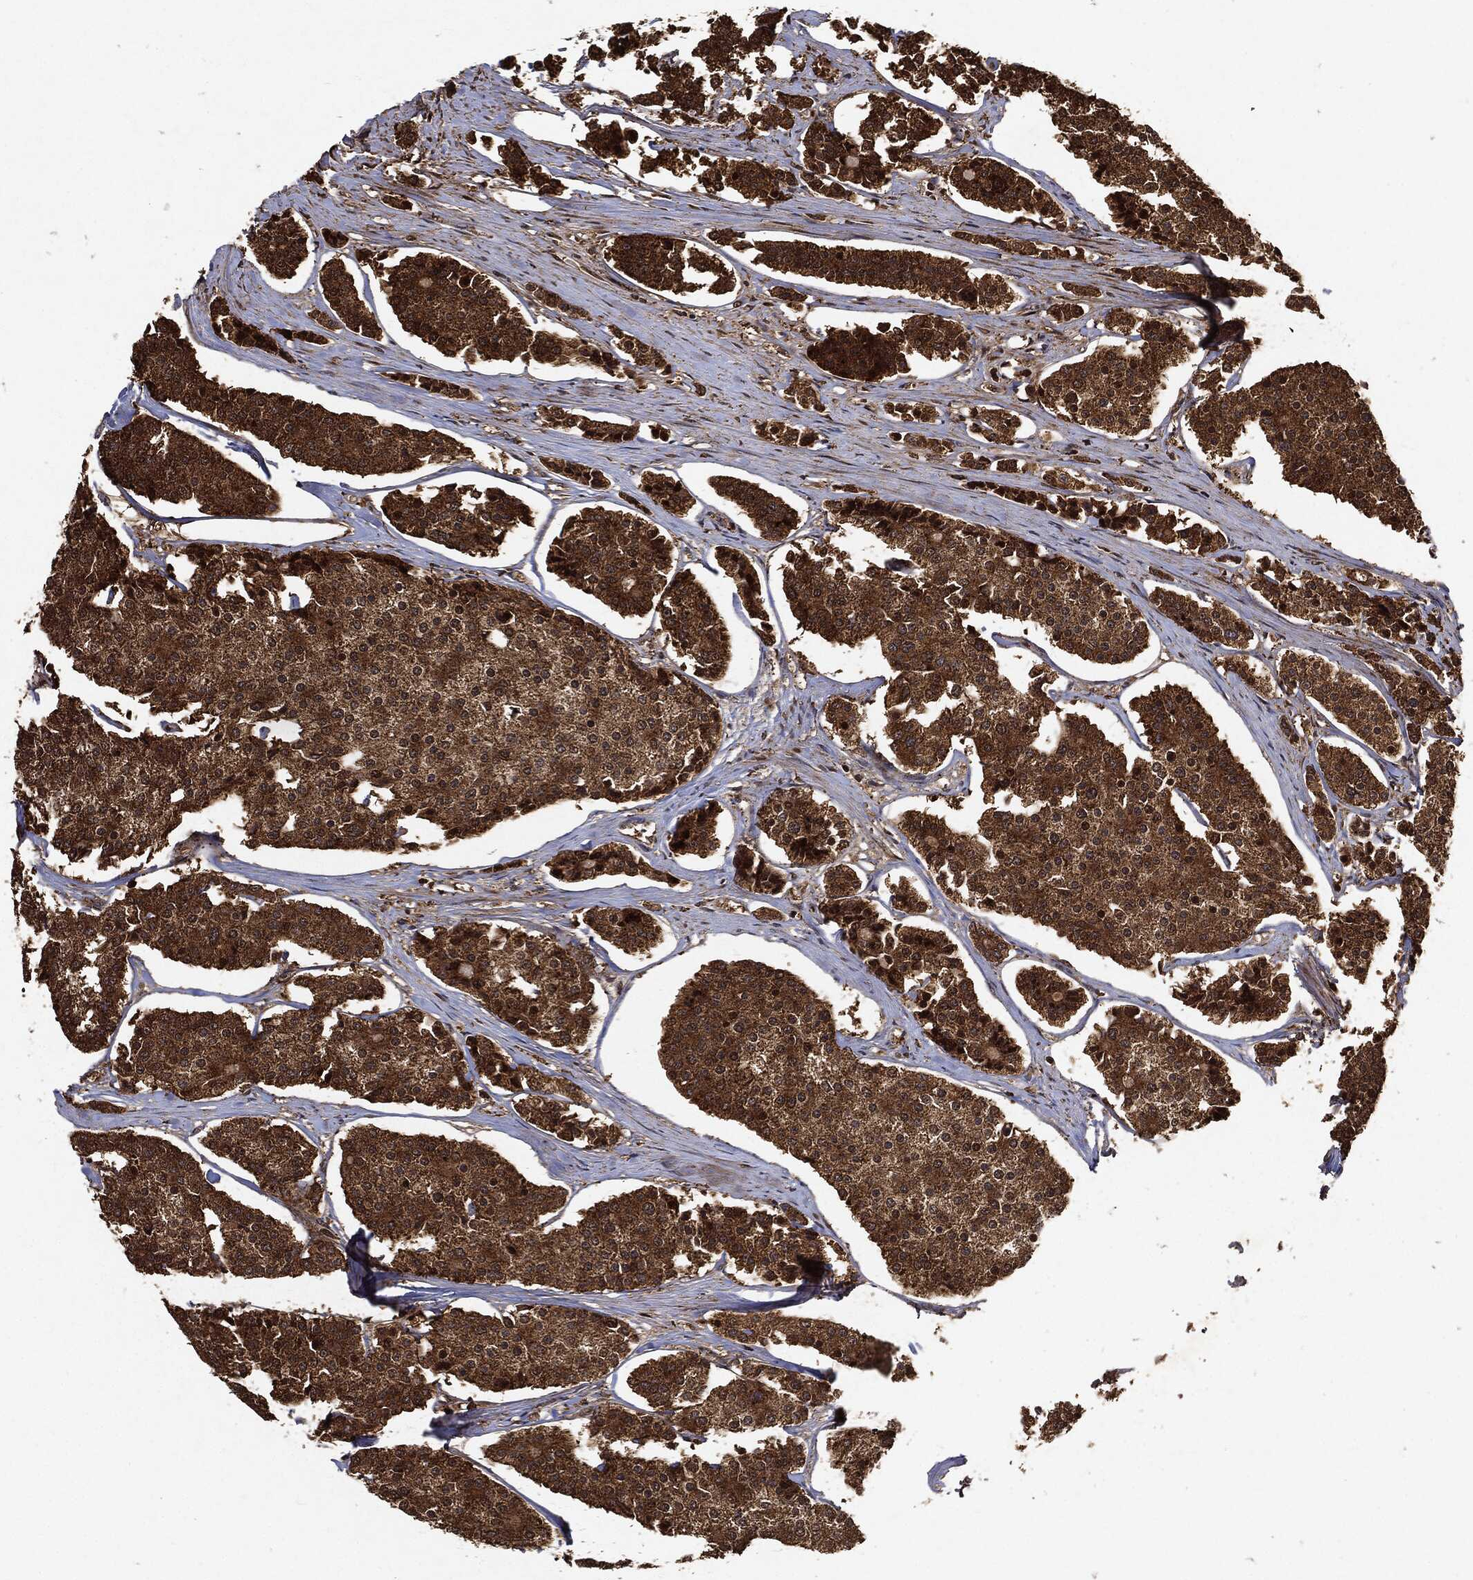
{"staining": {"intensity": "strong", "quantity": ">75%", "location": "cytoplasmic/membranous"}, "tissue": "carcinoid", "cell_type": "Tumor cells", "image_type": "cancer", "snomed": [{"axis": "morphology", "description": "Carcinoid, malignant, NOS"}, {"axis": "topography", "description": "Small intestine"}], "caption": "Malignant carcinoid stained with immunohistochemistry (IHC) demonstrates strong cytoplasmic/membranous staining in about >75% of tumor cells. The protein is stained brown, and the nuclei are stained in blue (DAB IHC with brightfield microscopy, high magnification).", "gene": "ZNF226", "patient": {"sex": "female", "age": 65}}